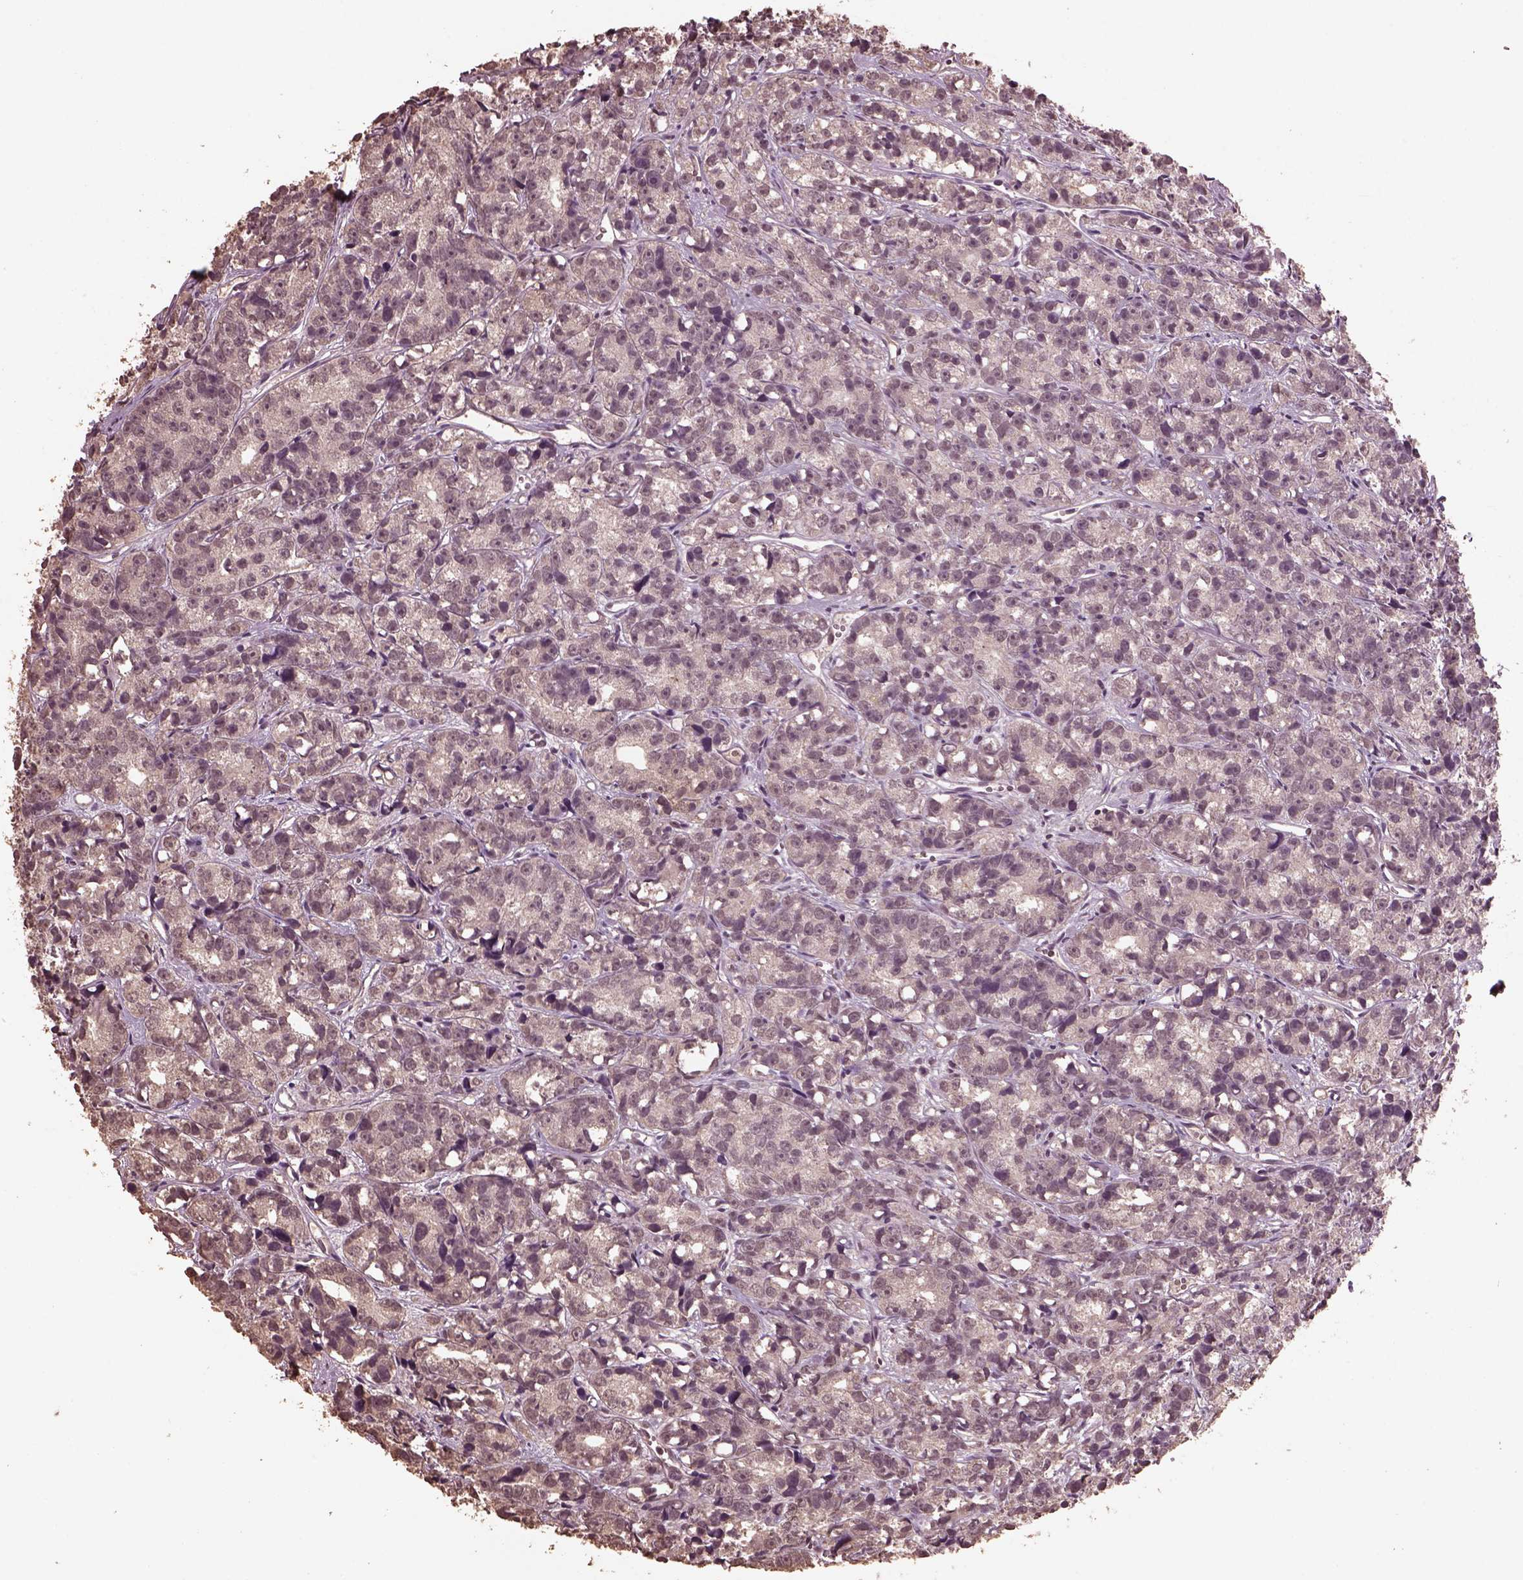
{"staining": {"intensity": "weak", "quantity": "<25%", "location": "cytoplasmic/membranous"}, "tissue": "prostate cancer", "cell_type": "Tumor cells", "image_type": "cancer", "snomed": [{"axis": "morphology", "description": "Adenocarcinoma, High grade"}, {"axis": "topography", "description": "Prostate"}], "caption": "Immunohistochemistry of prostate high-grade adenocarcinoma reveals no positivity in tumor cells.", "gene": "CPT1C", "patient": {"sex": "male", "age": 77}}